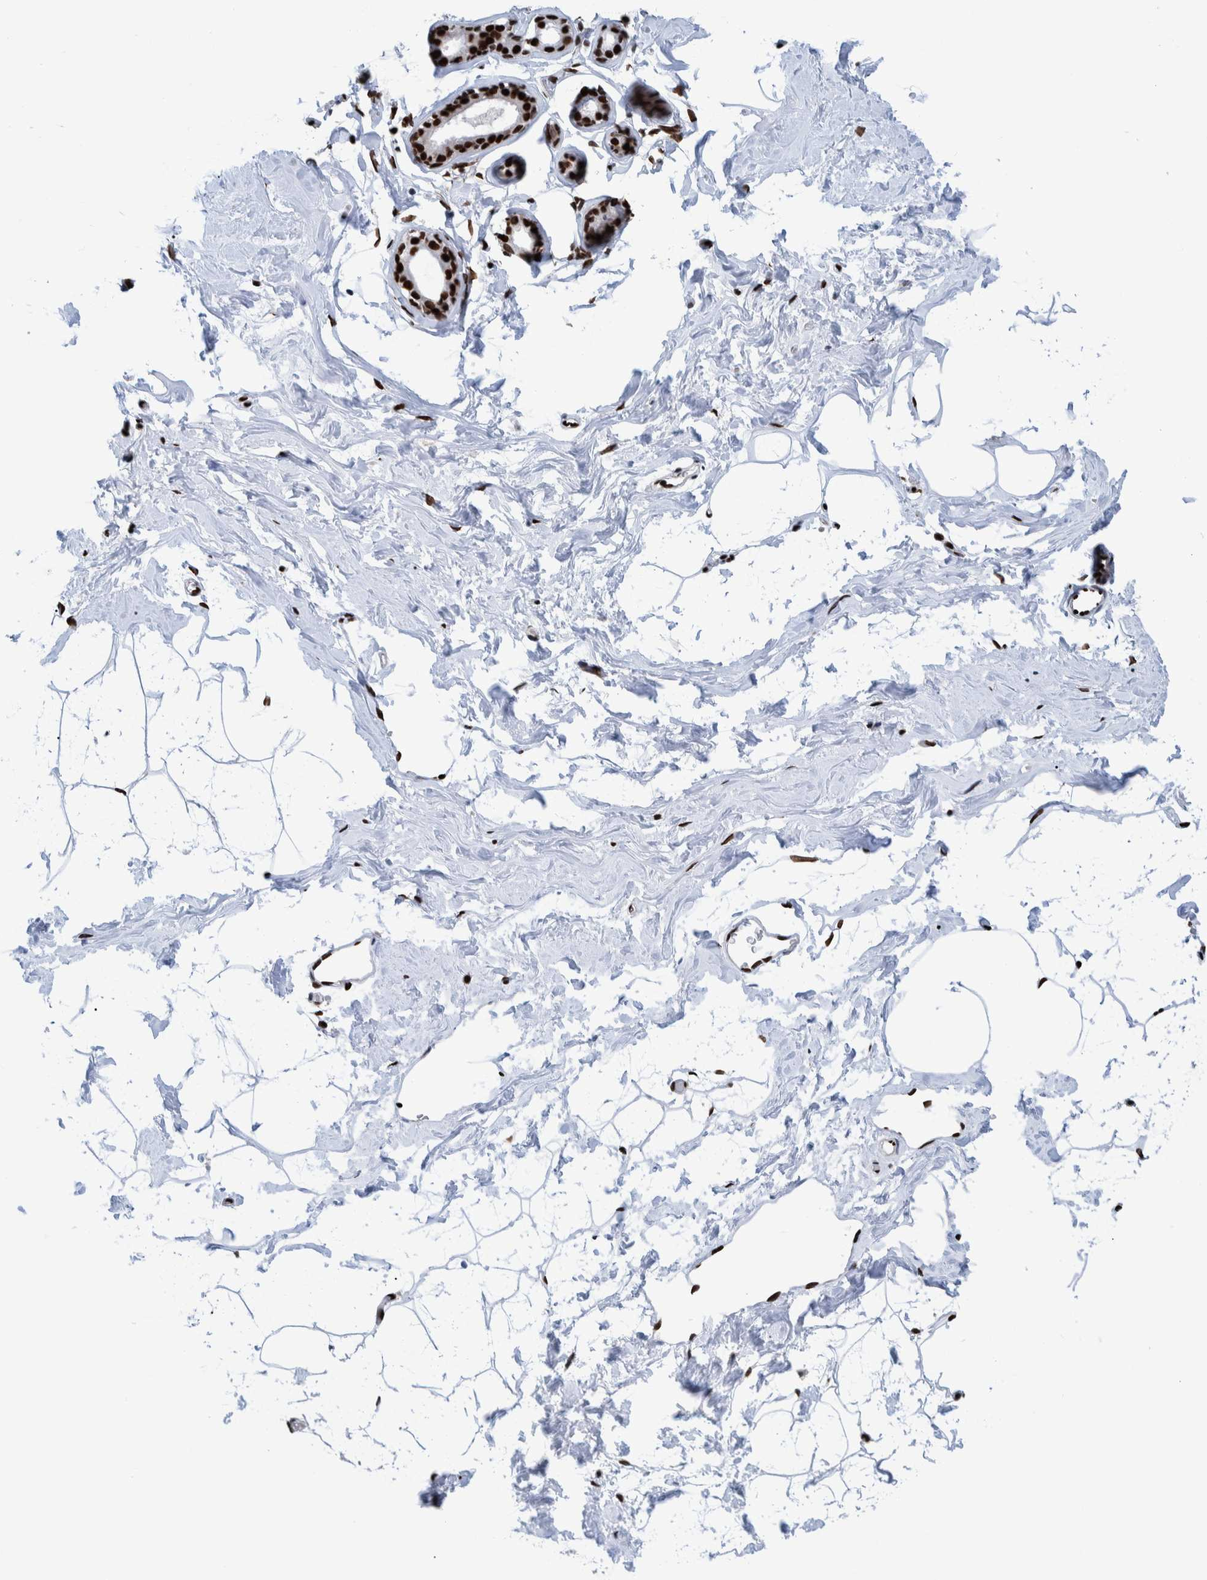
{"staining": {"intensity": "moderate", "quantity": ">75%", "location": "nuclear"}, "tissue": "adipose tissue", "cell_type": "Adipocytes", "image_type": "normal", "snomed": [{"axis": "morphology", "description": "Normal tissue, NOS"}, {"axis": "morphology", "description": "Fibrosis, NOS"}, {"axis": "topography", "description": "Breast"}, {"axis": "topography", "description": "Adipose tissue"}], "caption": "A high-resolution histopathology image shows immunohistochemistry staining of normal adipose tissue, which exhibits moderate nuclear expression in about >75% of adipocytes. (DAB (3,3'-diaminobenzidine) IHC with brightfield microscopy, high magnification).", "gene": "HEATR9", "patient": {"sex": "female", "age": 39}}